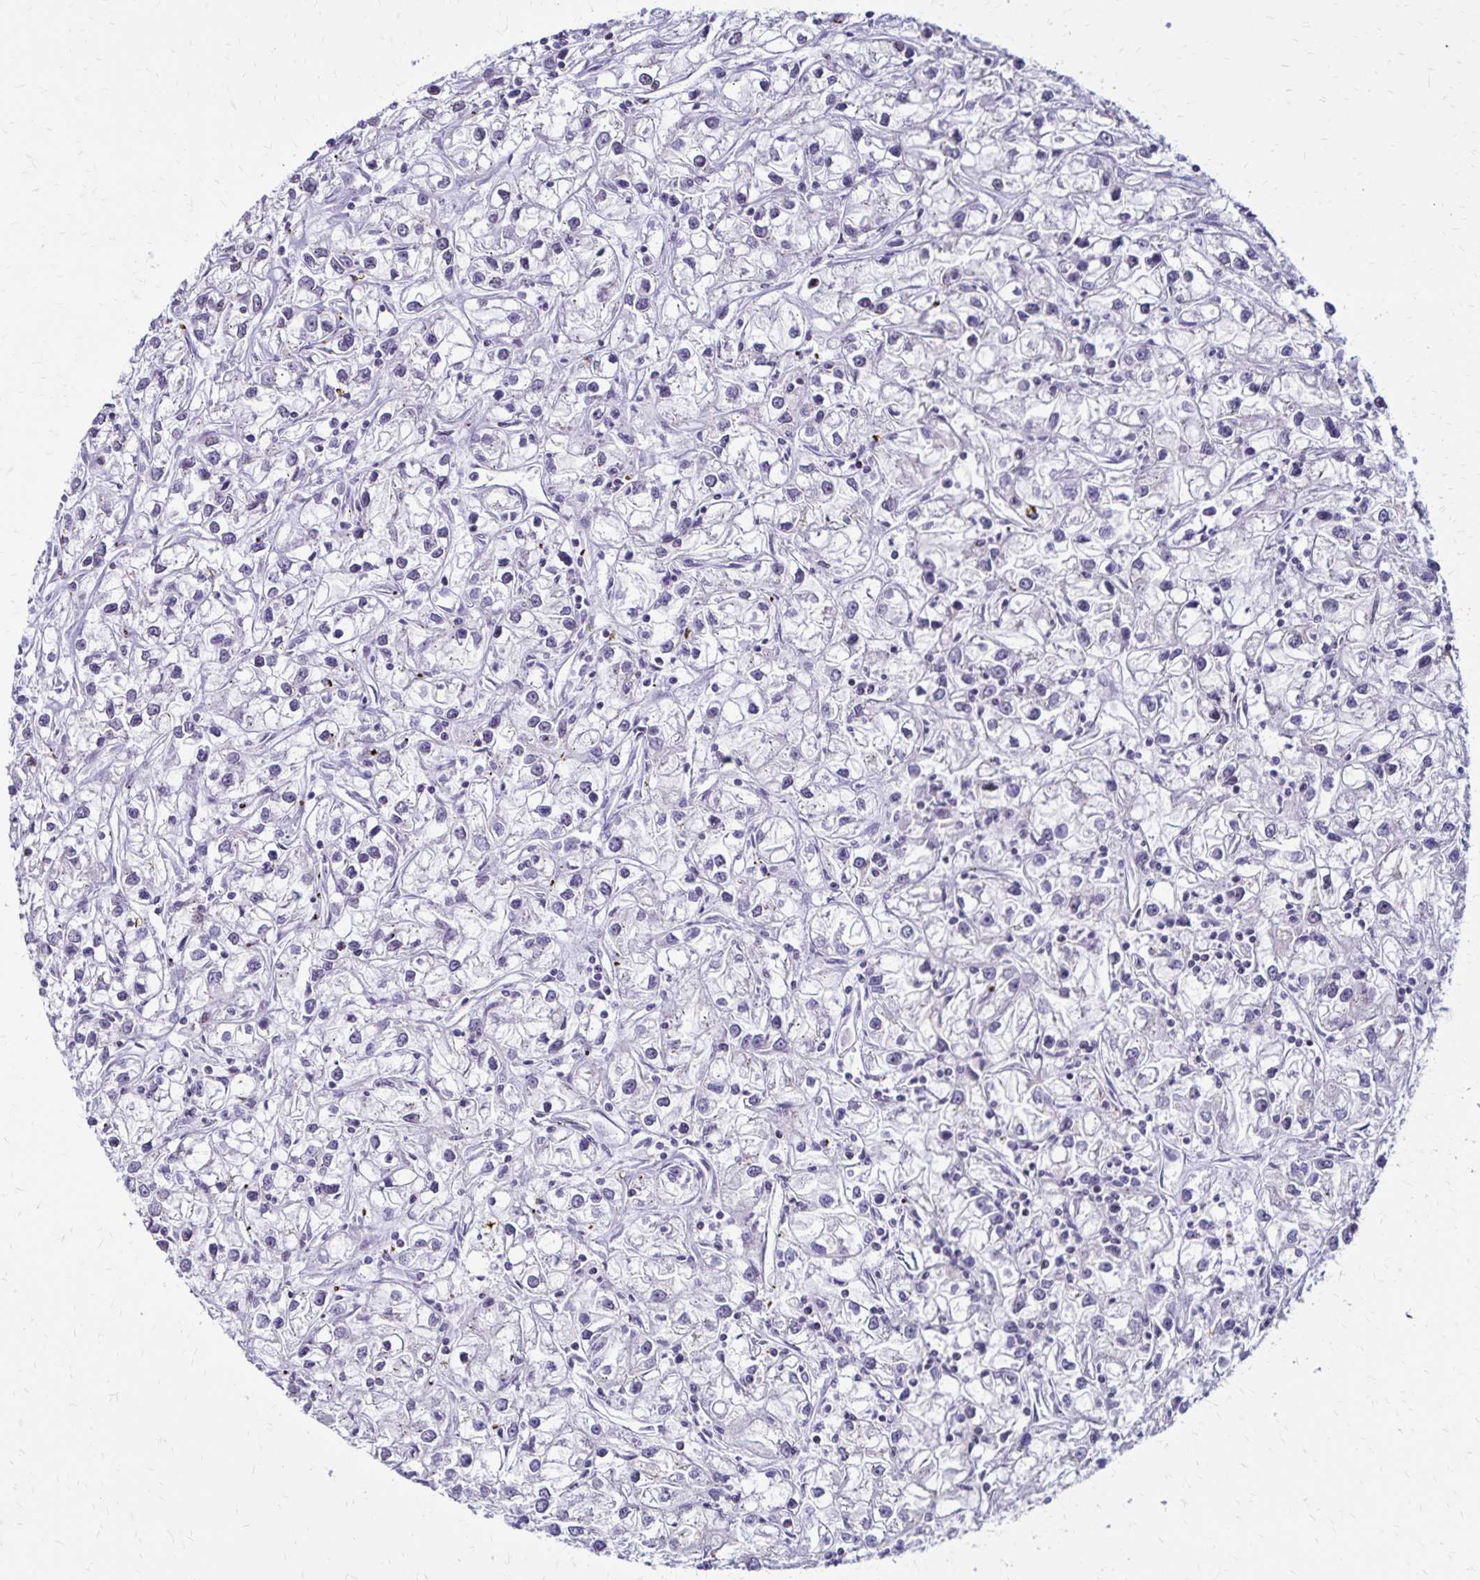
{"staining": {"intensity": "weak", "quantity": "<25%", "location": "nuclear"}, "tissue": "renal cancer", "cell_type": "Tumor cells", "image_type": "cancer", "snomed": [{"axis": "morphology", "description": "Adenocarcinoma, NOS"}, {"axis": "topography", "description": "Kidney"}], "caption": "Protein analysis of renal adenocarcinoma demonstrates no significant positivity in tumor cells.", "gene": "TOB1", "patient": {"sex": "female", "age": 59}}